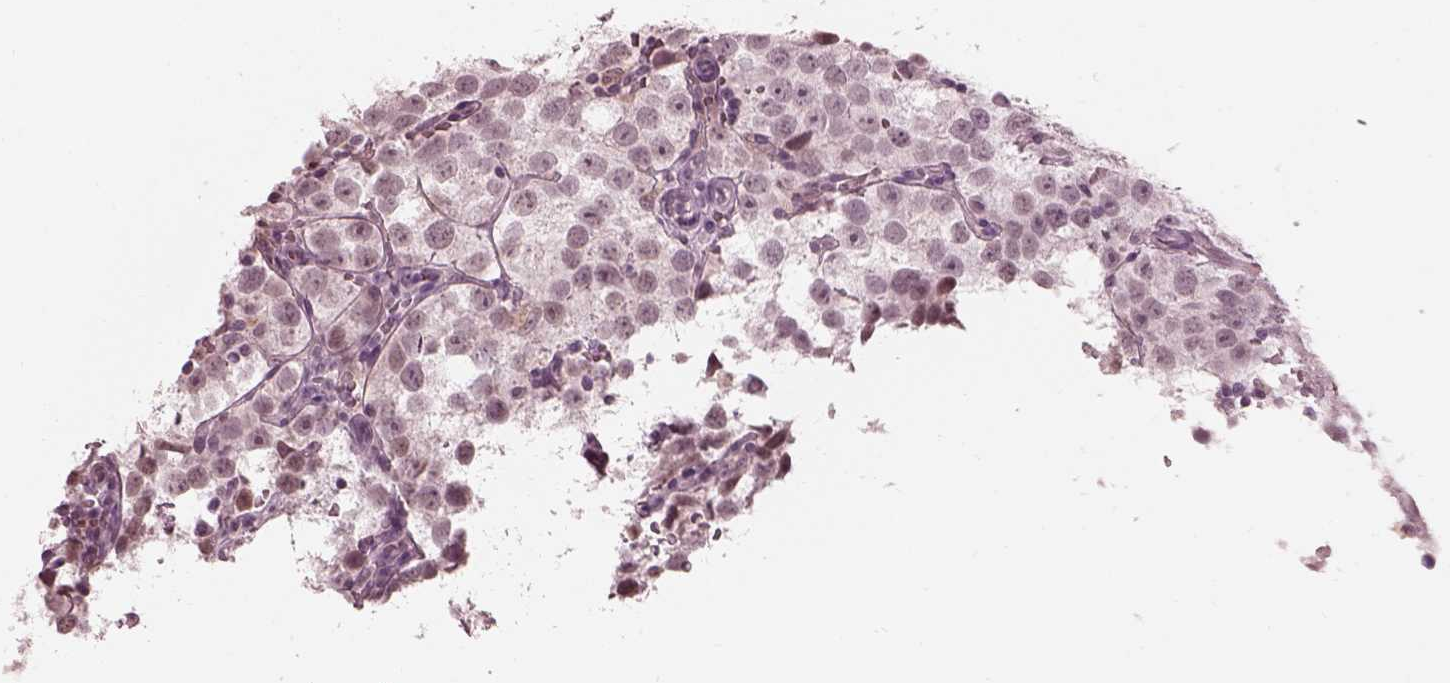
{"staining": {"intensity": "negative", "quantity": "none", "location": "none"}, "tissue": "testis cancer", "cell_type": "Tumor cells", "image_type": "cancer", "snomed": [{"axis": "morphology", "description": "Seminoma, NOS"}, {"axis": "topography", "description": "Testis"}], "caption": "Tumor cells show no significant expression in testis cancer.", "gene": "GARIN4", "patient": {"sex": "male", "age": 37}}